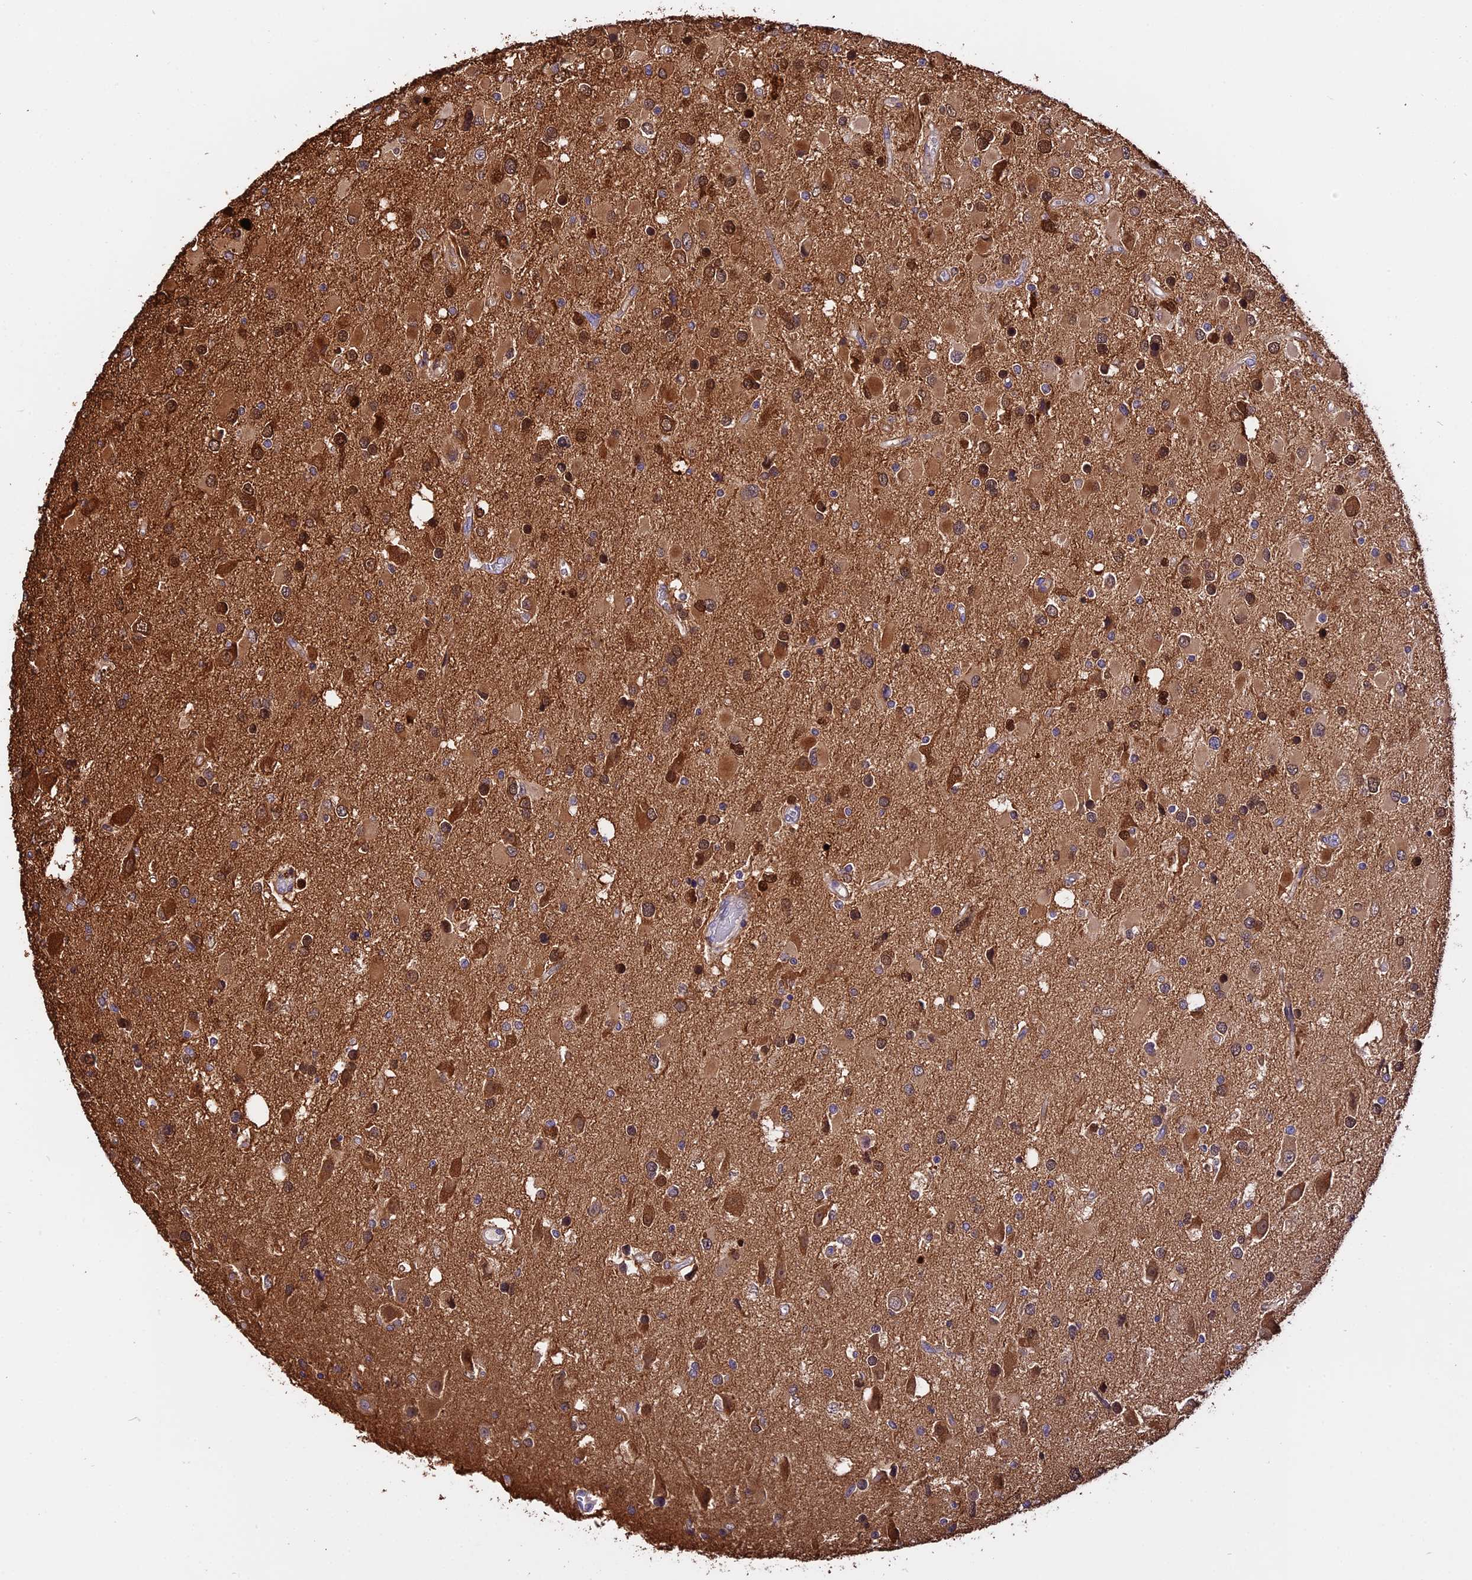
{"staining": {"intensity": "moderate", "quantity": "25%-75%", "location": "cytoplasmic/membranous,nuclear"}, "tissue": "glioma", "cell_type": "Tumor cells", "image_type": "cancer", "snomed": [{"axis": "morphology", "description": "Glioma, malignant, High grade"}, {"axis": "topography", "description": "Brain"}], "caption": "Glioma stained with a brown dye exhibits moderate cytoplasmic/membranous and nuclear positive staining in approximately 25%-75% of tumor cells.", "gene": "MAP3K7CL", "patient": {"sex": "male", "age": 53}}